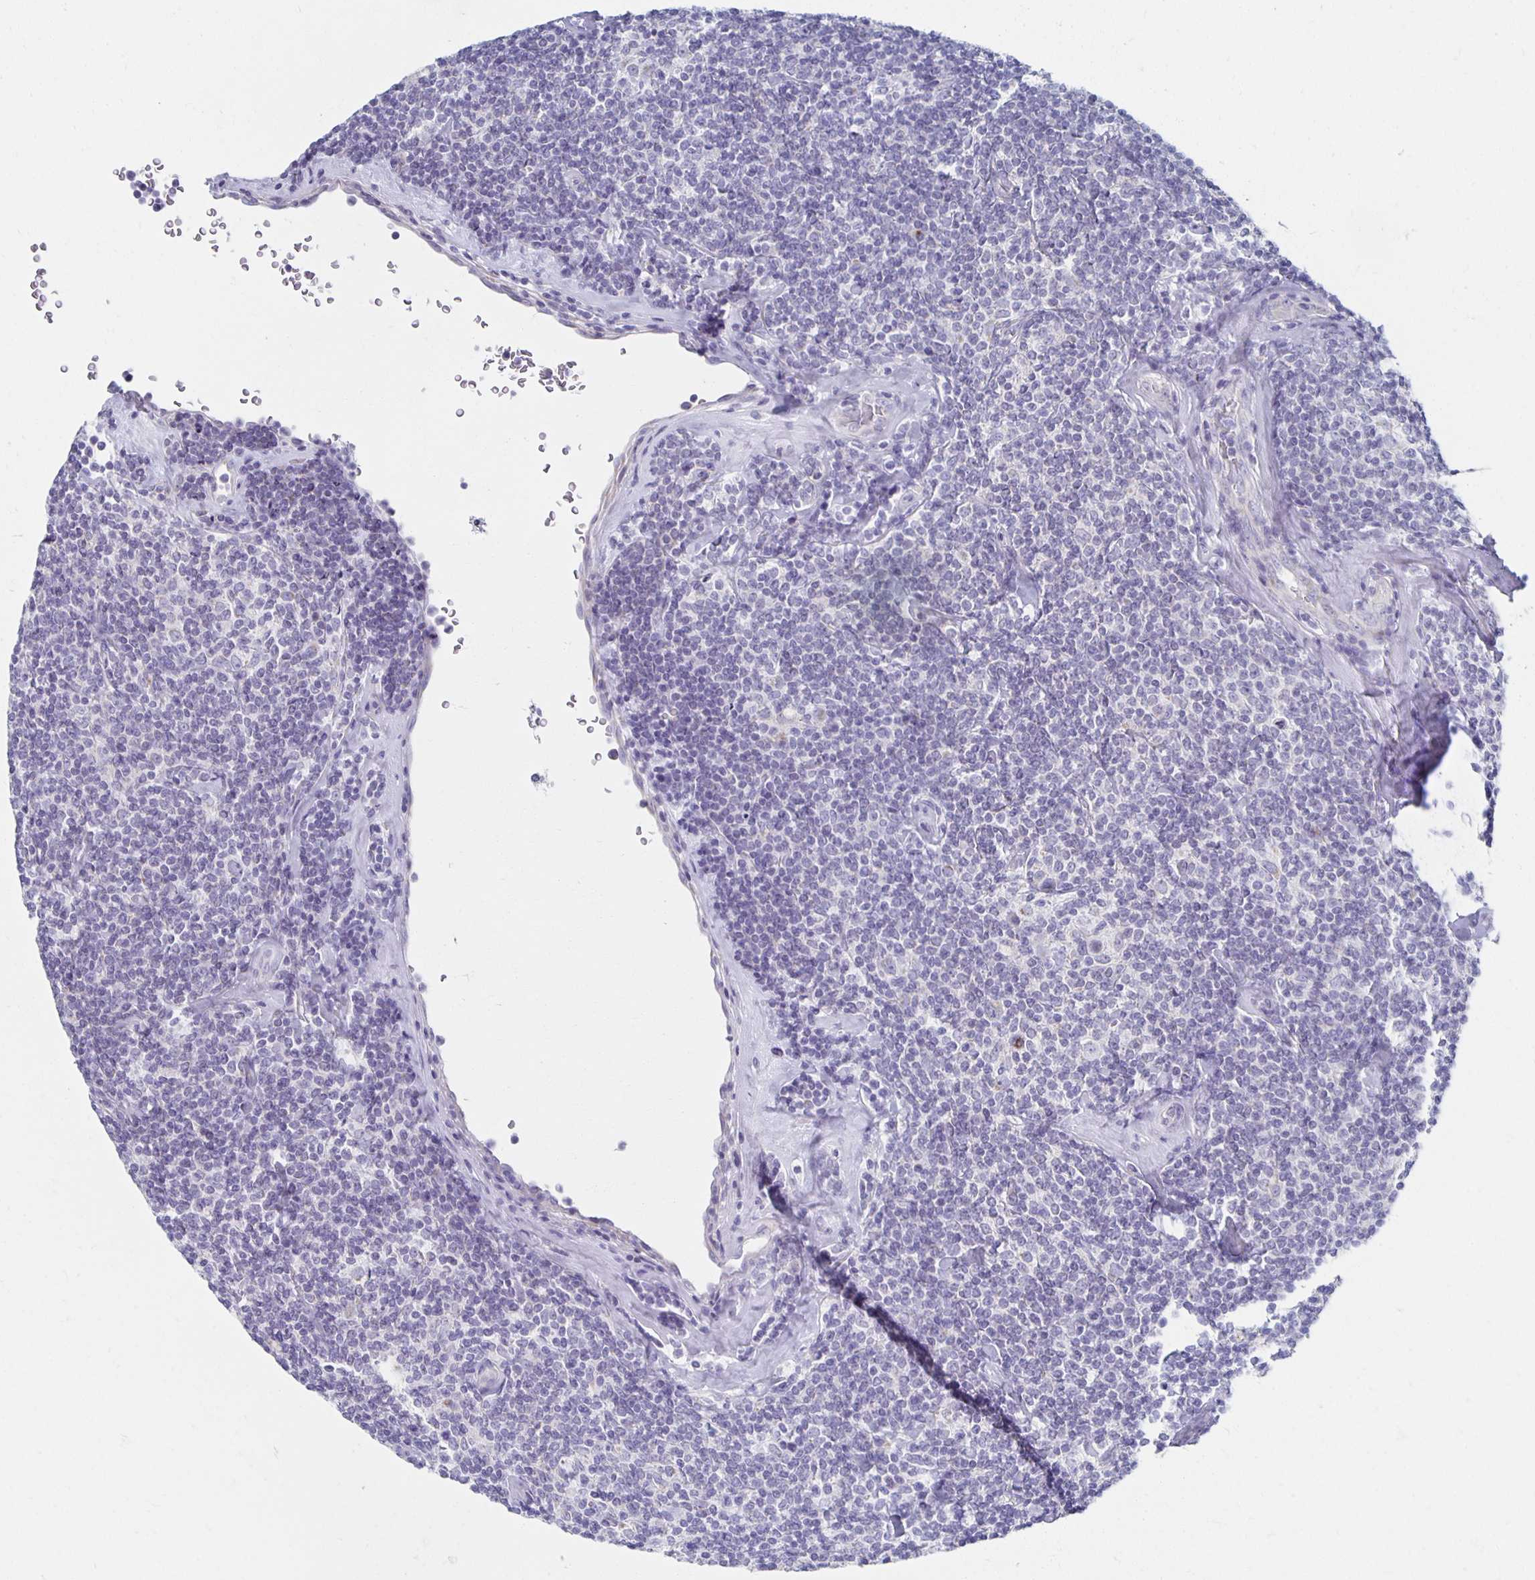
{"staining": {"intensity": "negative", "quantity": "none", "location": "none"}, "tissue": "lymphoma", "cell_type": "Tumor cells", "image_type": "cancer", "snomed": [{"axis": "morphology", "description": "Malignant lymphoma, non-Hodgkin's type, Low grade"}, {"axis": "topography", "description": "Lymph node"}], "caption": "There is no significant positivity in tumor cells of malignant lymphoma, non-Hodgkin's type (low-grade). (DAB immunohistochemistry (IHC), high magnification).", "gene": "TEX44", "patient": {"sex": "female", "age": 56}}